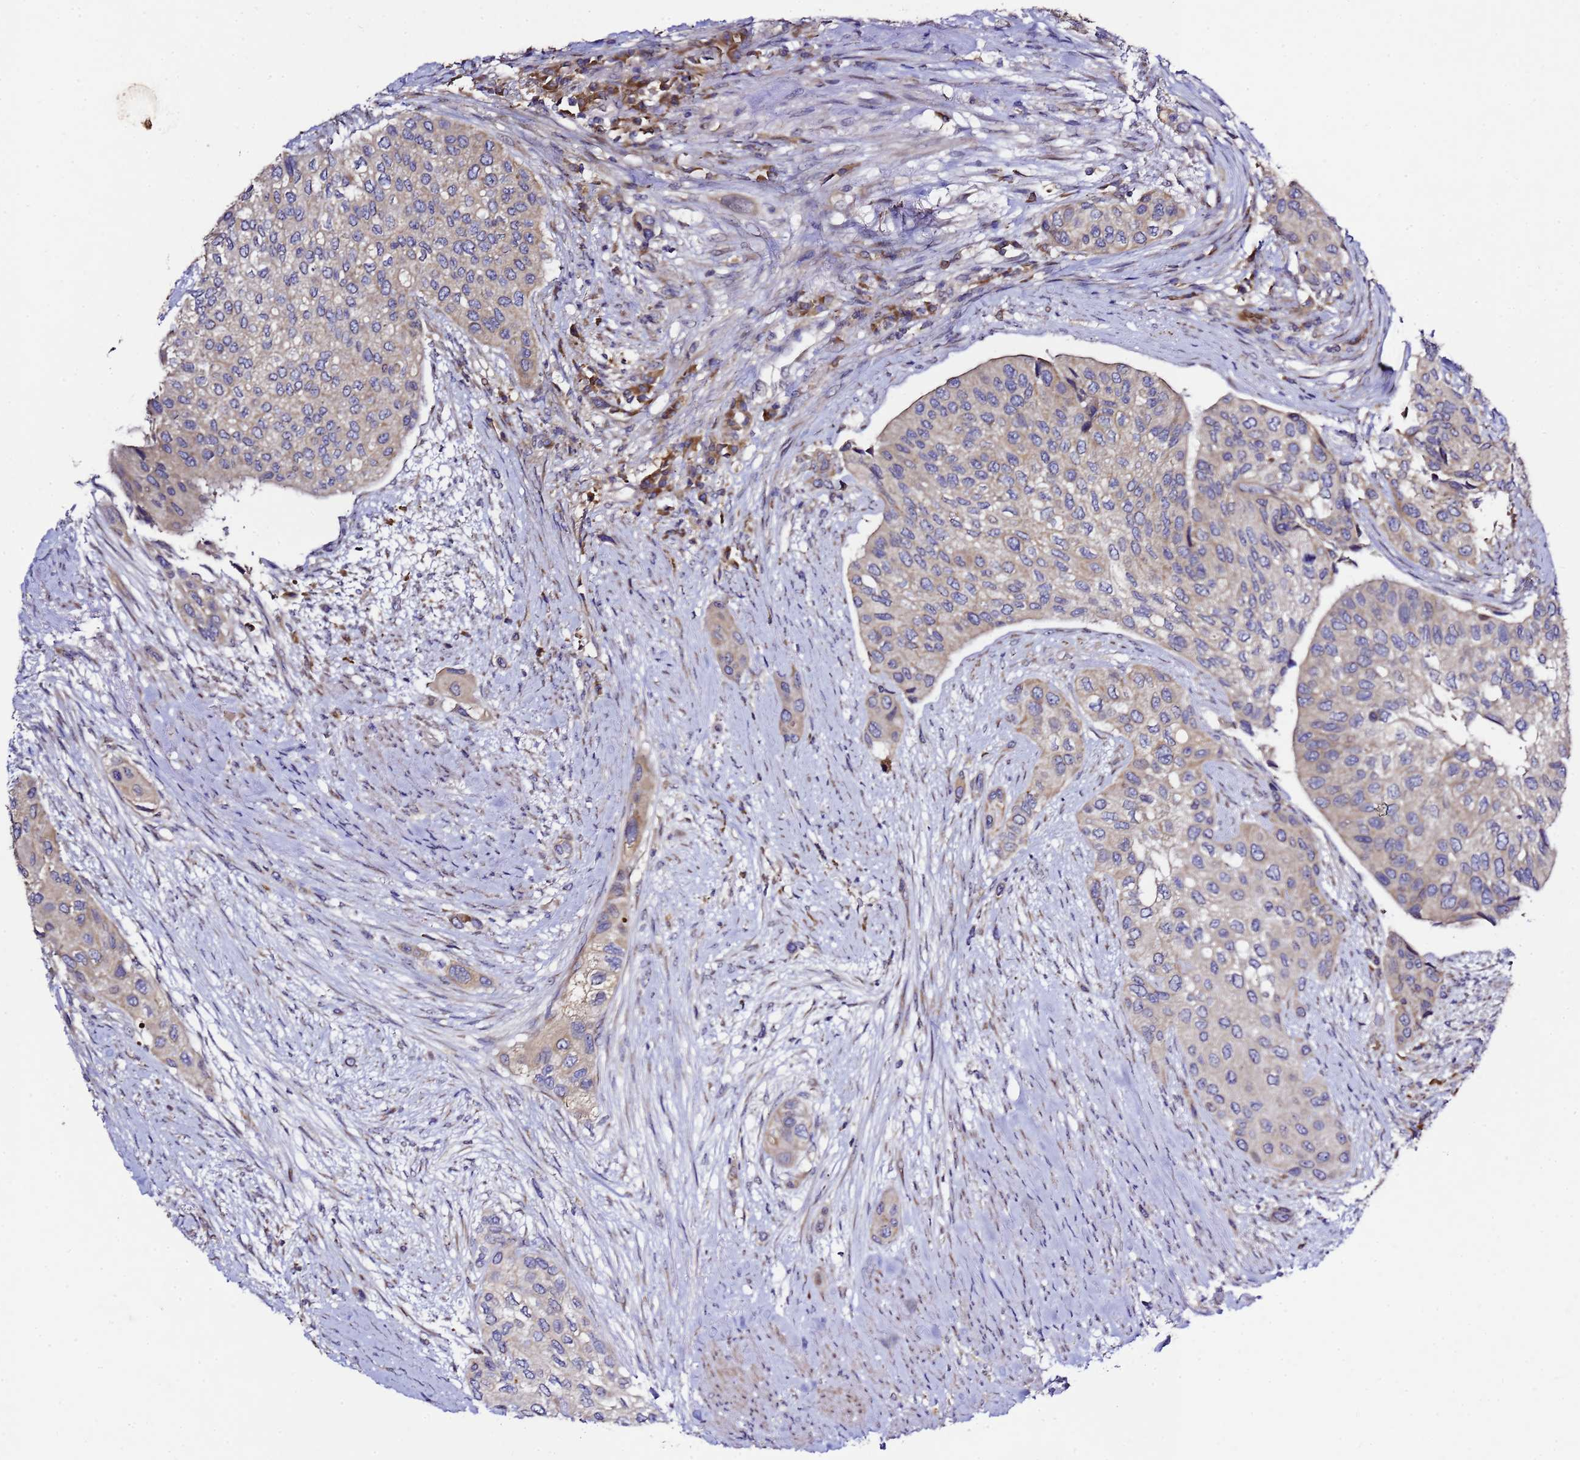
{"staining": {"intensity": "weak", "quantity": "25%-75%", "location": "cytoplasmic/membranous"}, "tissue": "urothelial cancer", "cell_type": "Tumor cells", "image_type": "cancer", "snomed": [{"axis": "morphology", "description": "Normal tissue, NOS"}, {"axis": "morphology", "description": "Urothelial carcinoma, High grade"}, {"axis": "topography", "description": "Vascular tissue"}, {"axis": "topography", "description": "Urinary bladder"}], "caption": "Protein staining of urothelial carcinoma (high-grade) tissue shows weak cytoplasmic/membranous positivity in about 25%-75% of tumor cells. The protein is stained brown, and the nuclei are stained in blue (DAB IHC with brightfield microscopy, high magnification).", "gene": "ALG3", "patient": {"sex": "female", "age": 56}}